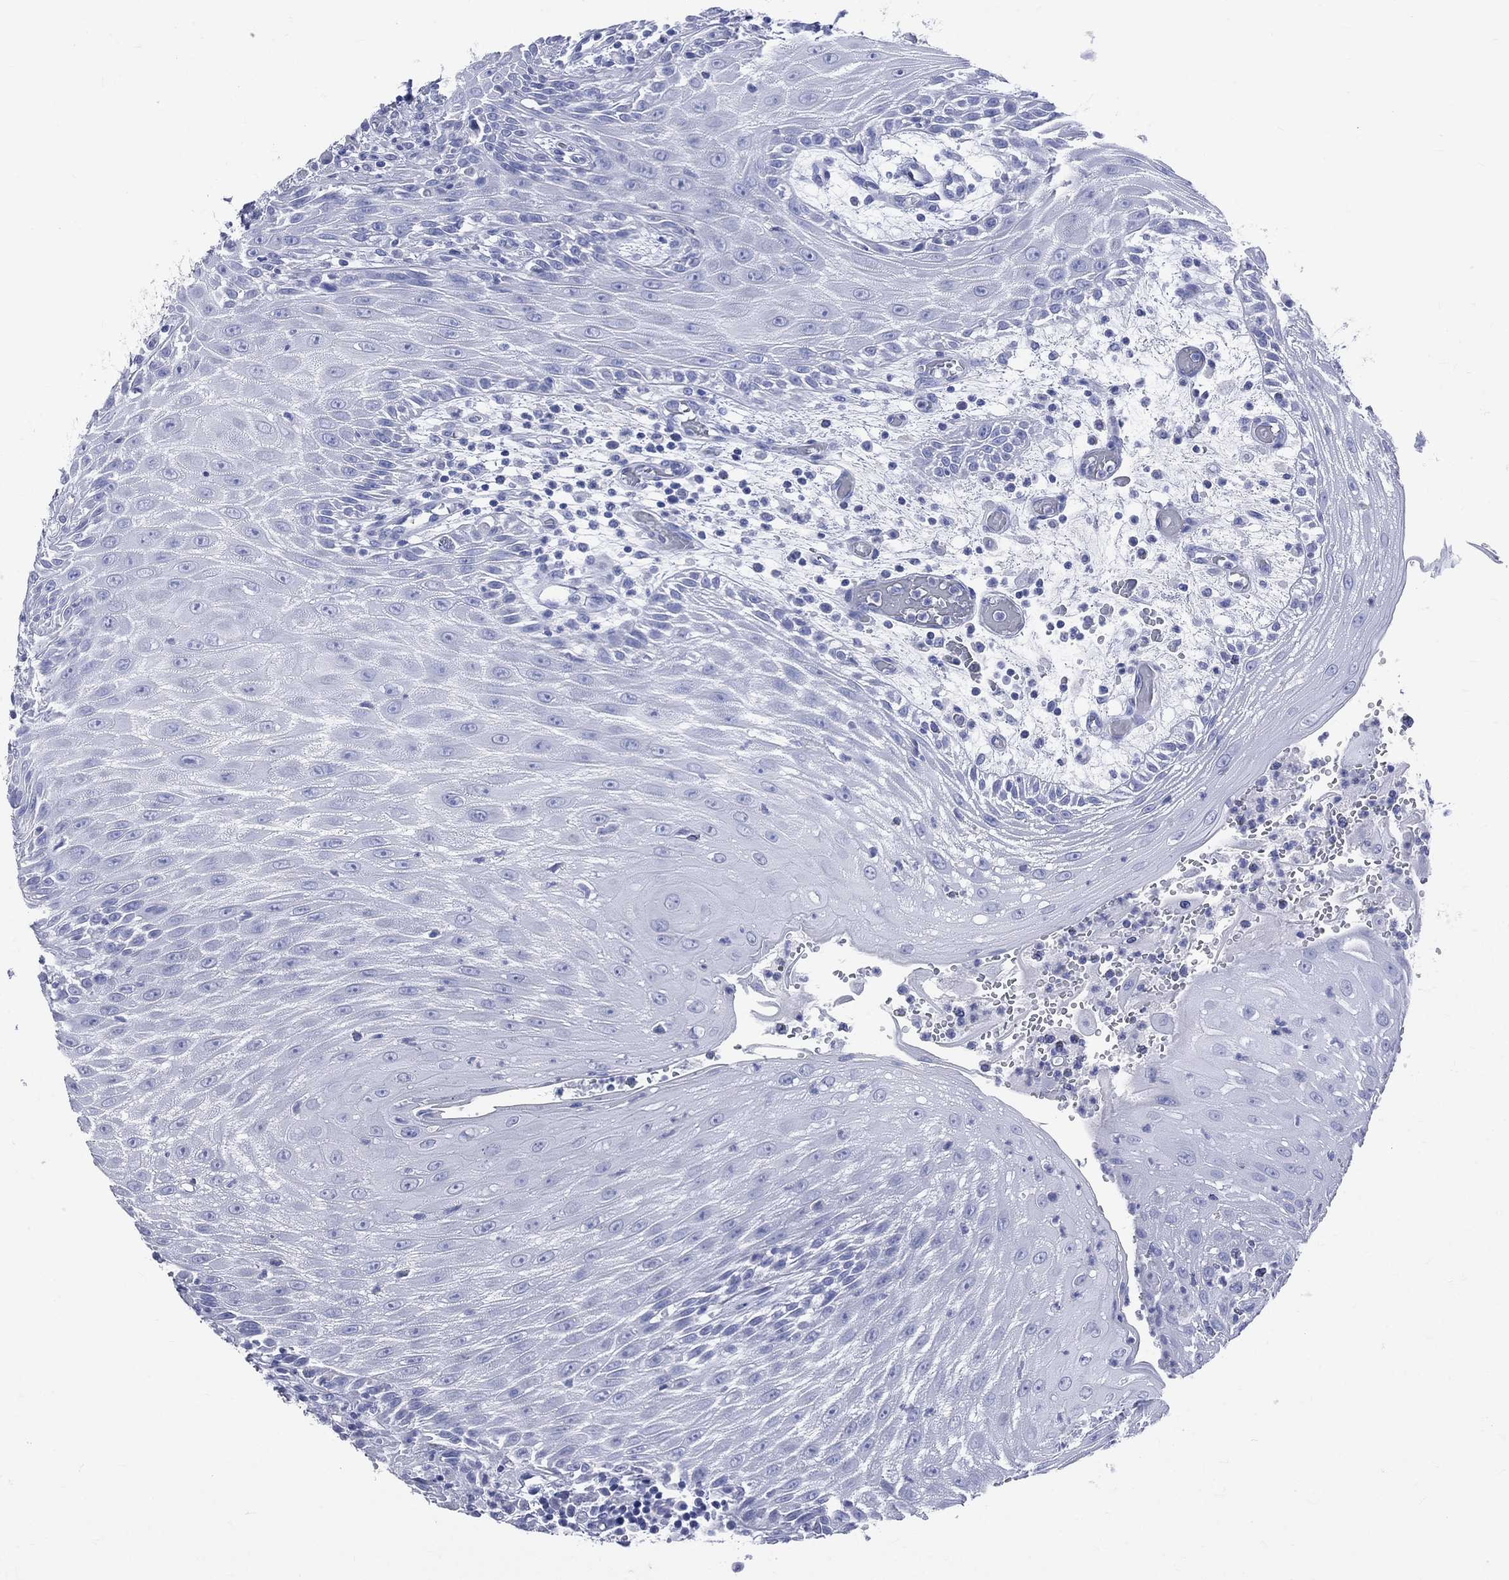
{"staining": {"intensity": "negative", "quantity": "none", "location": "none"}, "tissue": "head and neck cancer", "cell_type": "Tumor cells", "image_type": "cancer", "snomed": [{"axis": "morphology", "description": "Squamous cell carcinoma, NOS"}, {"axis": "topography", "description": "Oral tissue"}, {"axis": "topography", "description": "Head-Neck"}], "caption": "High power microscopy photomicrograph of an immunohistochemistry (IHC) micrograph of head and neck squamous cell carcinoma, revealing no significant expression in tumor cells. (Immunohistochemistry (ihc), brightfield microscopy, high magnification).", "gene": "SYP", "patient": {"sex": "male", "age": 58}}